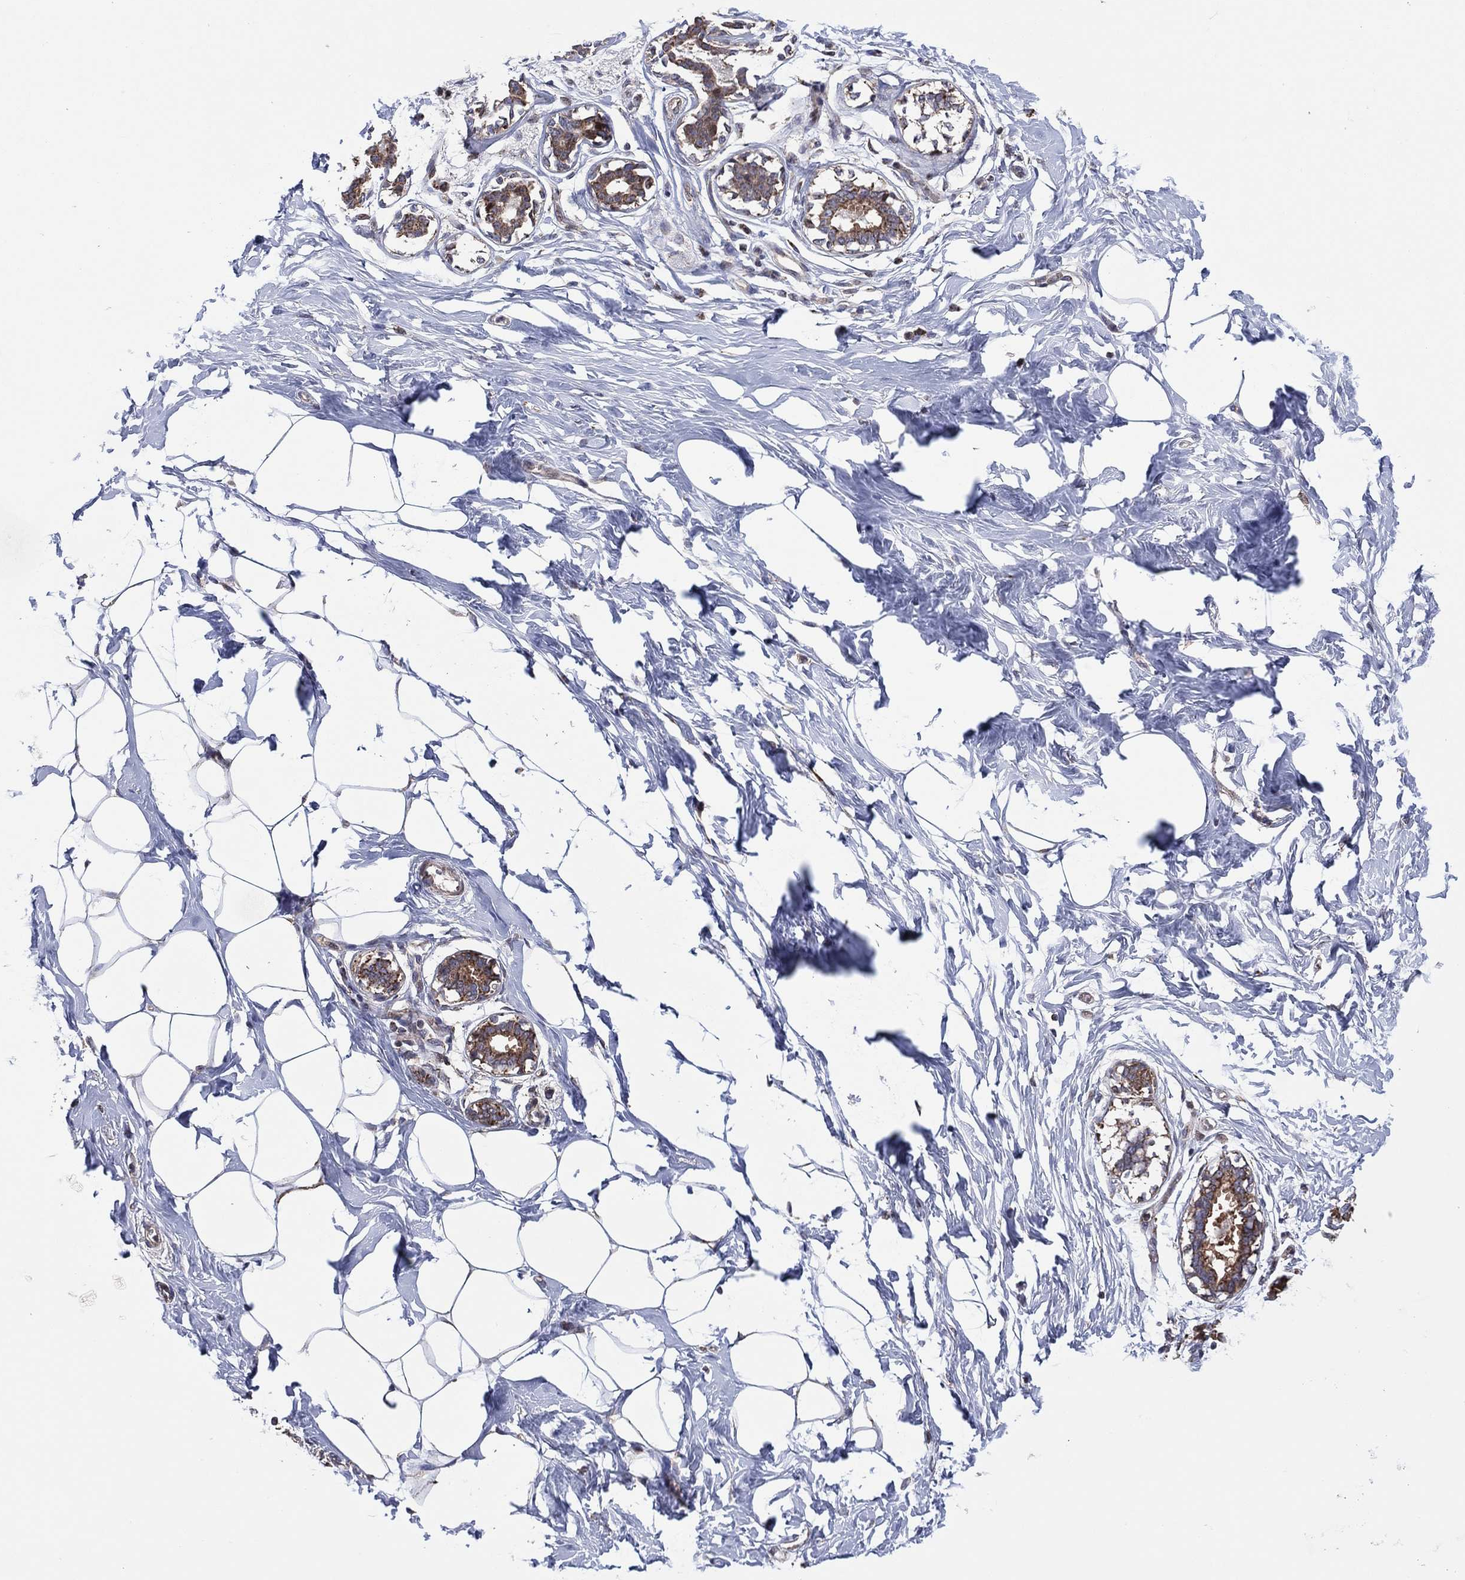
{"staining": {"intensity": "negative", "quantity": "none", "location": "none"}, "tissue": "breast", "cell_type": "Adipocytes", "image_type": "normal", "snomed": [{"axis": "morphology", "description": "Normal tissue, NOS"}, {"axis": "morphology", "description": "Lobular carcinoma, in situ"}, {"axis": "topography", "description": "Breast"}], "caption": "High power microscopy photomicrograph of an immunohistochemistry image of benign breast, revealing no significant expression in adipocytes. (IHC, brightfield microscopy, high magnification).", "gene": "PIDD1", "patient": {"sex": "female", "age": 35}}